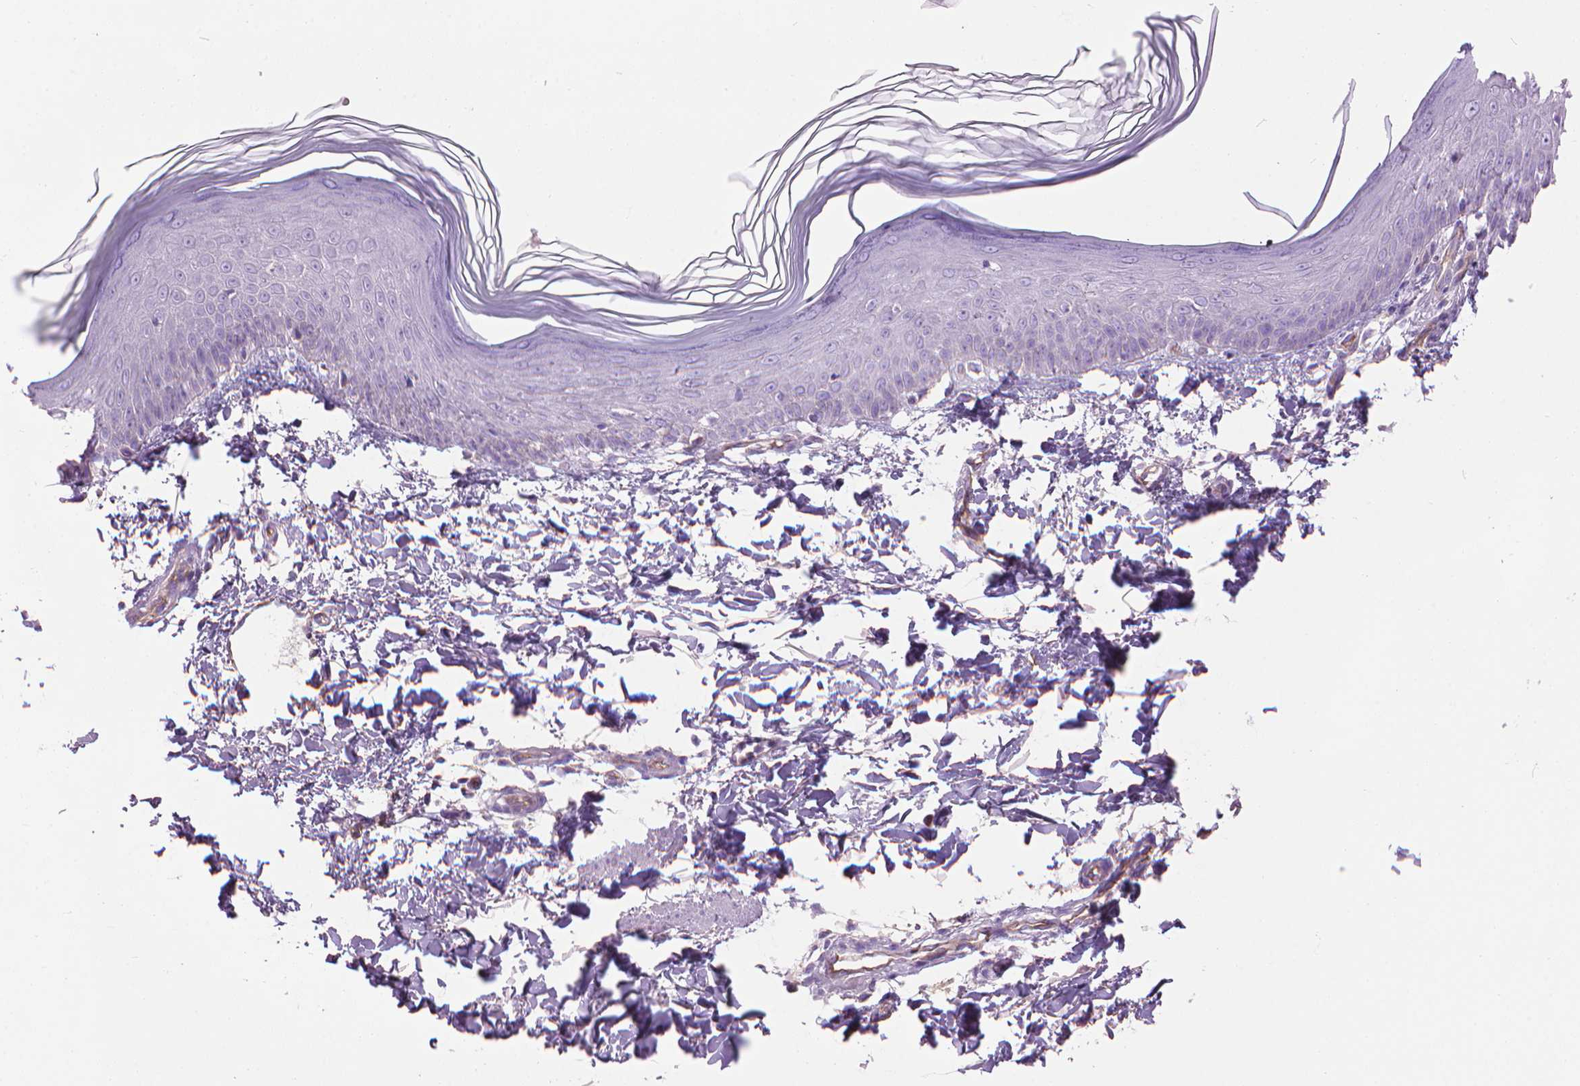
{"staining": {"intensity": "negative", "quantity": "none", "location": "none"}, "tissue": "skin", "cell_type": "Fibroblasts", "image_type": "normal", "snomed": [{"axis": "morphology", "description": "Normal tissue, NOS"}, {"axis": "topography", "description": "Skin"}], "caption": "Skin stained for a protein using immunohistochemistry displays no positivity fibroblasts.", "gene": "TENT5A", "patient": {"sex": "female", "age": 62}}